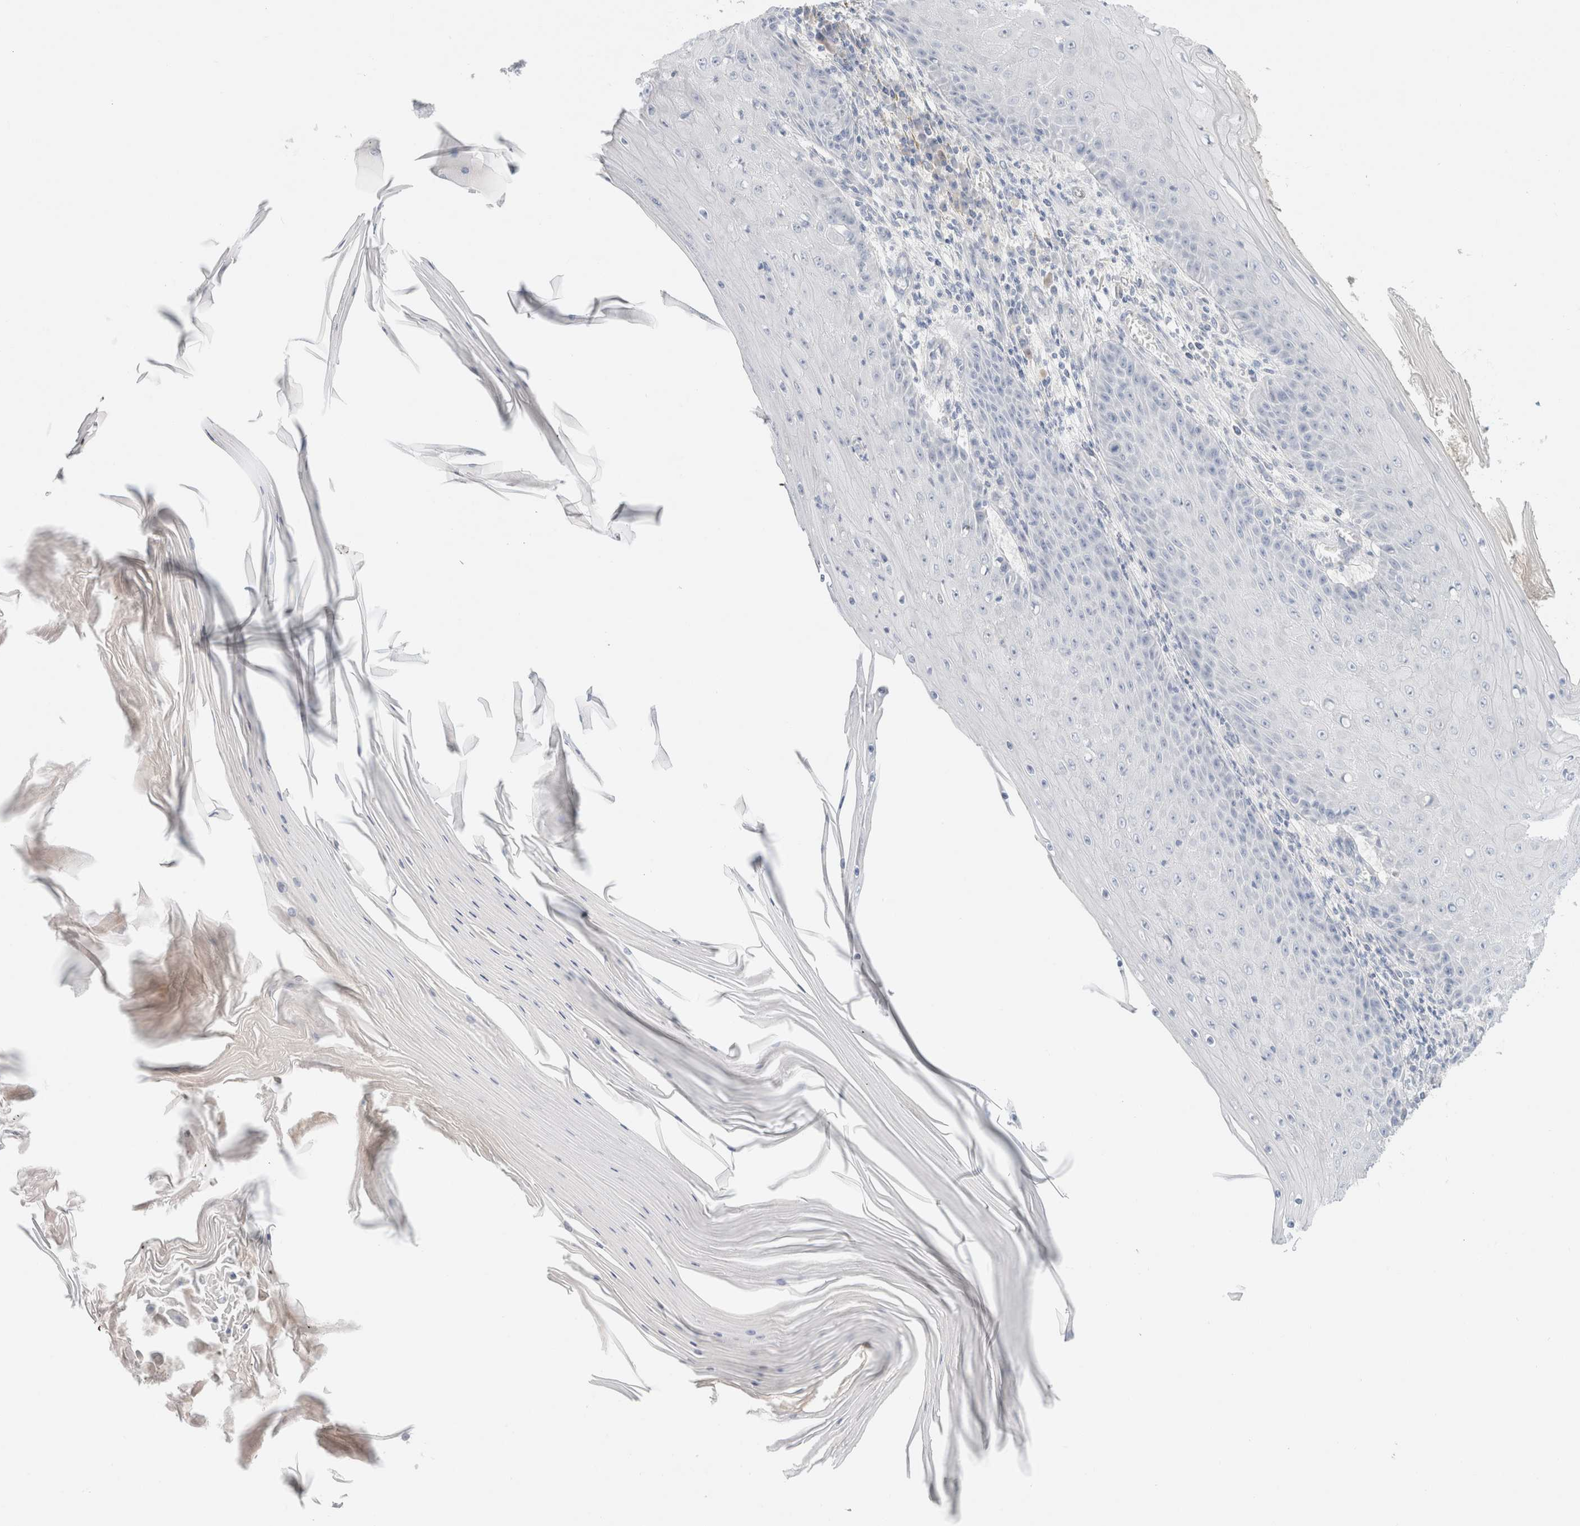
{"staining": {"intensity": "negative", "quantity": "none", "location": "none"}, "tissue": "skin cancer", "cell_type": "Tumor cells", "image_type": "cancer", "snomed": [{"axis": "morphology", "description": "Squamous cell carcinoma, NOS"}, {"axis": "topography", "description": "Skin"}], "caption": "Photomicrograph shows no significant protein expression in tumor cells of skin squamous cell carcinoma.", "gene": "CPQ", "patient": {"sex": "female", "age": 73}}